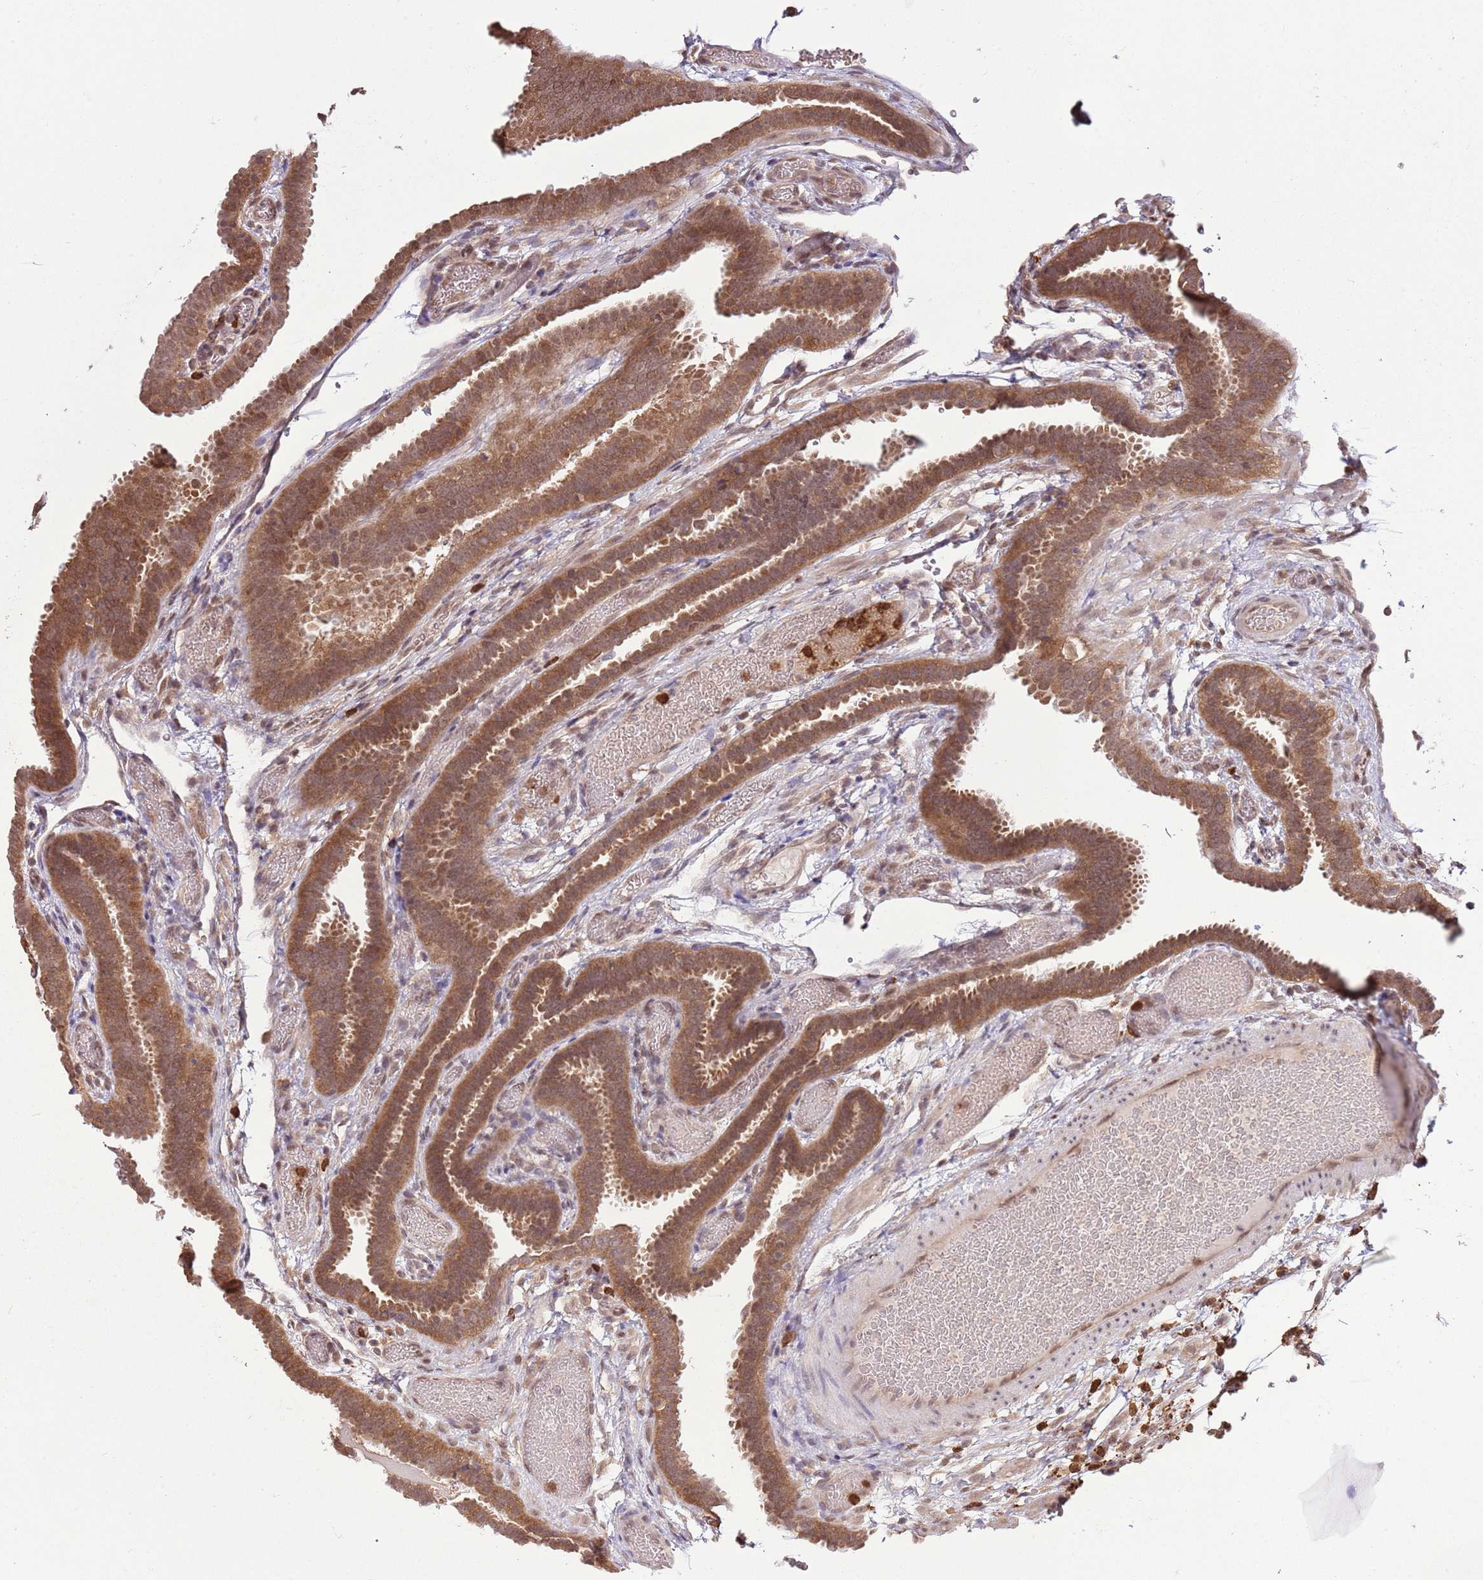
{"staining": {"intensity": "moderate", "quantity": ">75%", "location": "cytoplasmic/membranous,nuclear"}, "tissue": "fallopian tube", "cell_type": "Glandular cells", "image_type": "normal", "snomed": [{"axis": "morphology", "description": "Normal tissue, NOS"}, {"axis": "topography", "description": "Fallopian tube"}], "caption": "Moderate cytoplasmic/membranous,nuclear positivity for a protein is present in about >75% of glandular cells of unremarkable fallopian tube using immunohistochemistry.", "gene": "AMIGO1", "patient": {"sex": "female", "age": 37}}